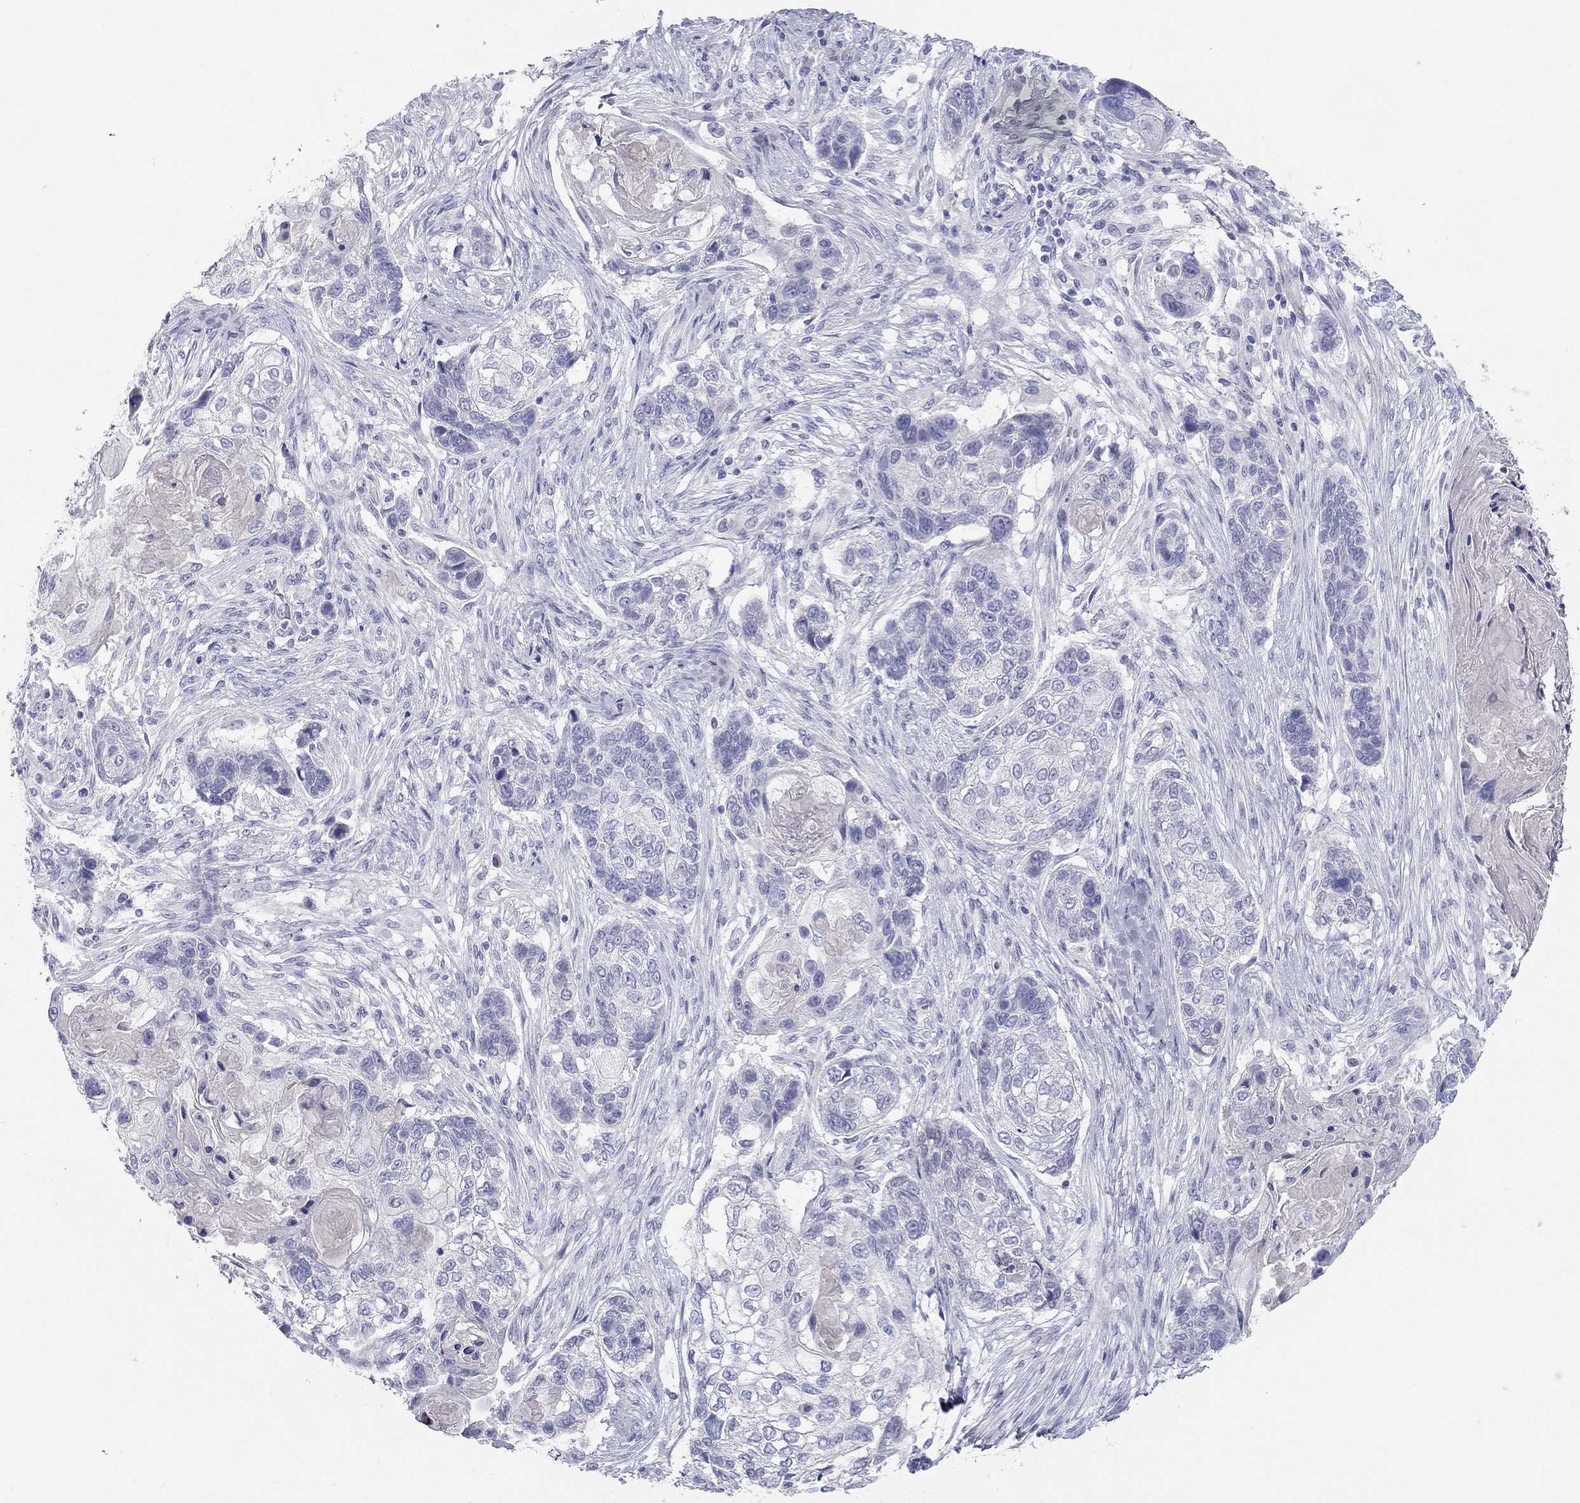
{"staining": {"intensity": "negative", "quantity": "none", "location": "none"}, "tissue": "lung cancer", "cell_type": "Tumor cells", "image_type": "cancer", "snomed": [{"axis": "morphology", "description": "Normal tissue, NOS"}, {"axis": "morphology", "description": "Squamous cell carcinoma, NOS"}, {"axis": "topography", "description": "Bronchus"}, {"axis": "topography", "description": "Lung"}], "caption": "Tumor cells show no significant protein expression in lung cancer.", "gene": "PCDHGC5", "patient": {"sex": "male", "age": 69}}